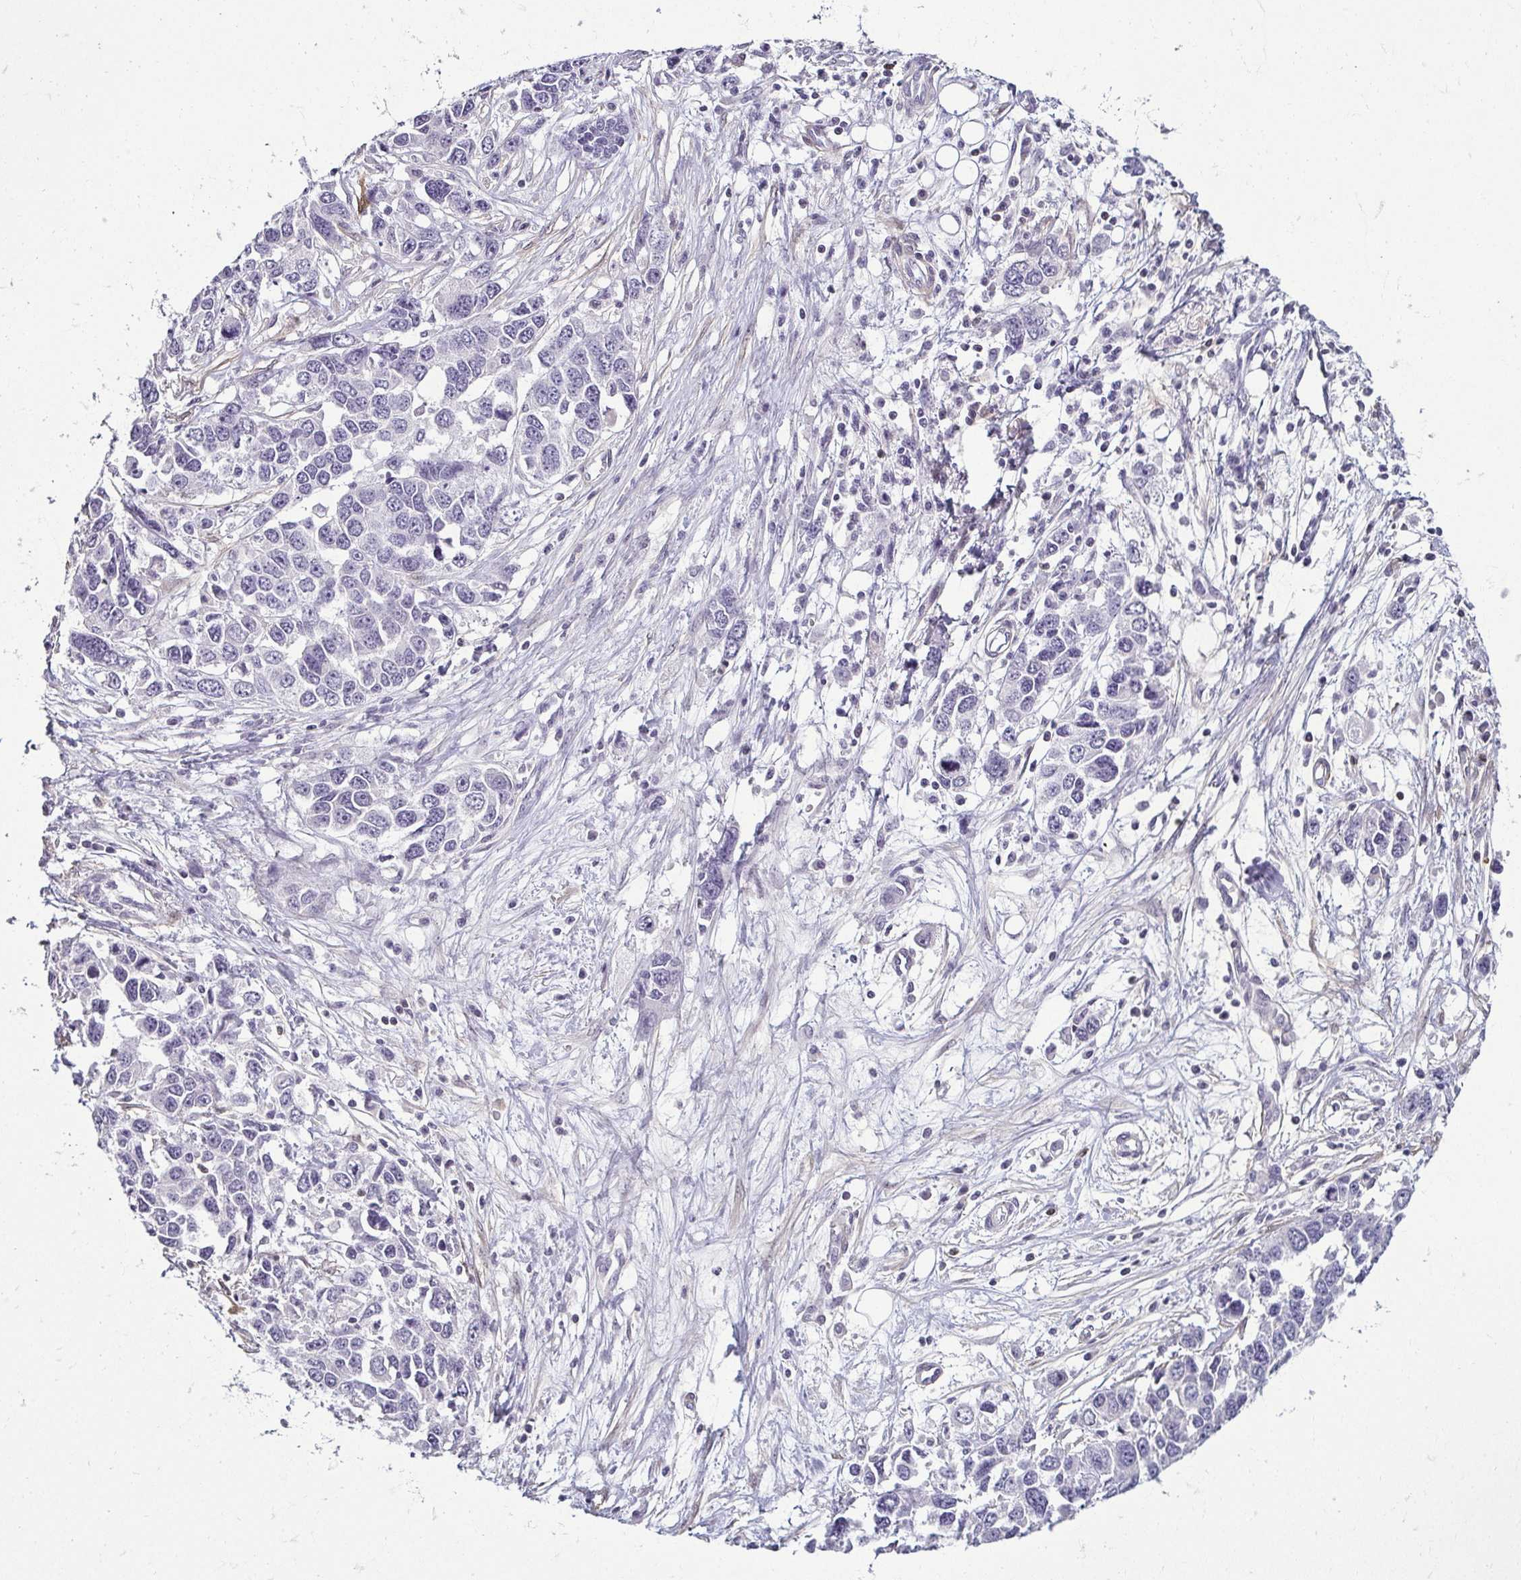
{"staining": {"intensity": "negative", "quantity": "none", "location": "none"}, "tissue": "ovarian cancer", "cell_type": "Tumor cells", "image_type": "cancer", "snomed": [{"axis": "morphology", "description": "Cystadenocarcinoma, serous, NOS"}, {"axis": "topography", "description": "Ovary"}], "caption": "IHC histopathology image of neoplastic tissue: ovarian serous cystadenocarcinoma stained with DAB (3,3'-diaminobenzidine) shows no significant protein expression in tumor cells. (DAB IHC visualized using brightfield microscopy, high magnification).", "gene": "HOPX", "patient": {"sex": "female", "age": 76}}